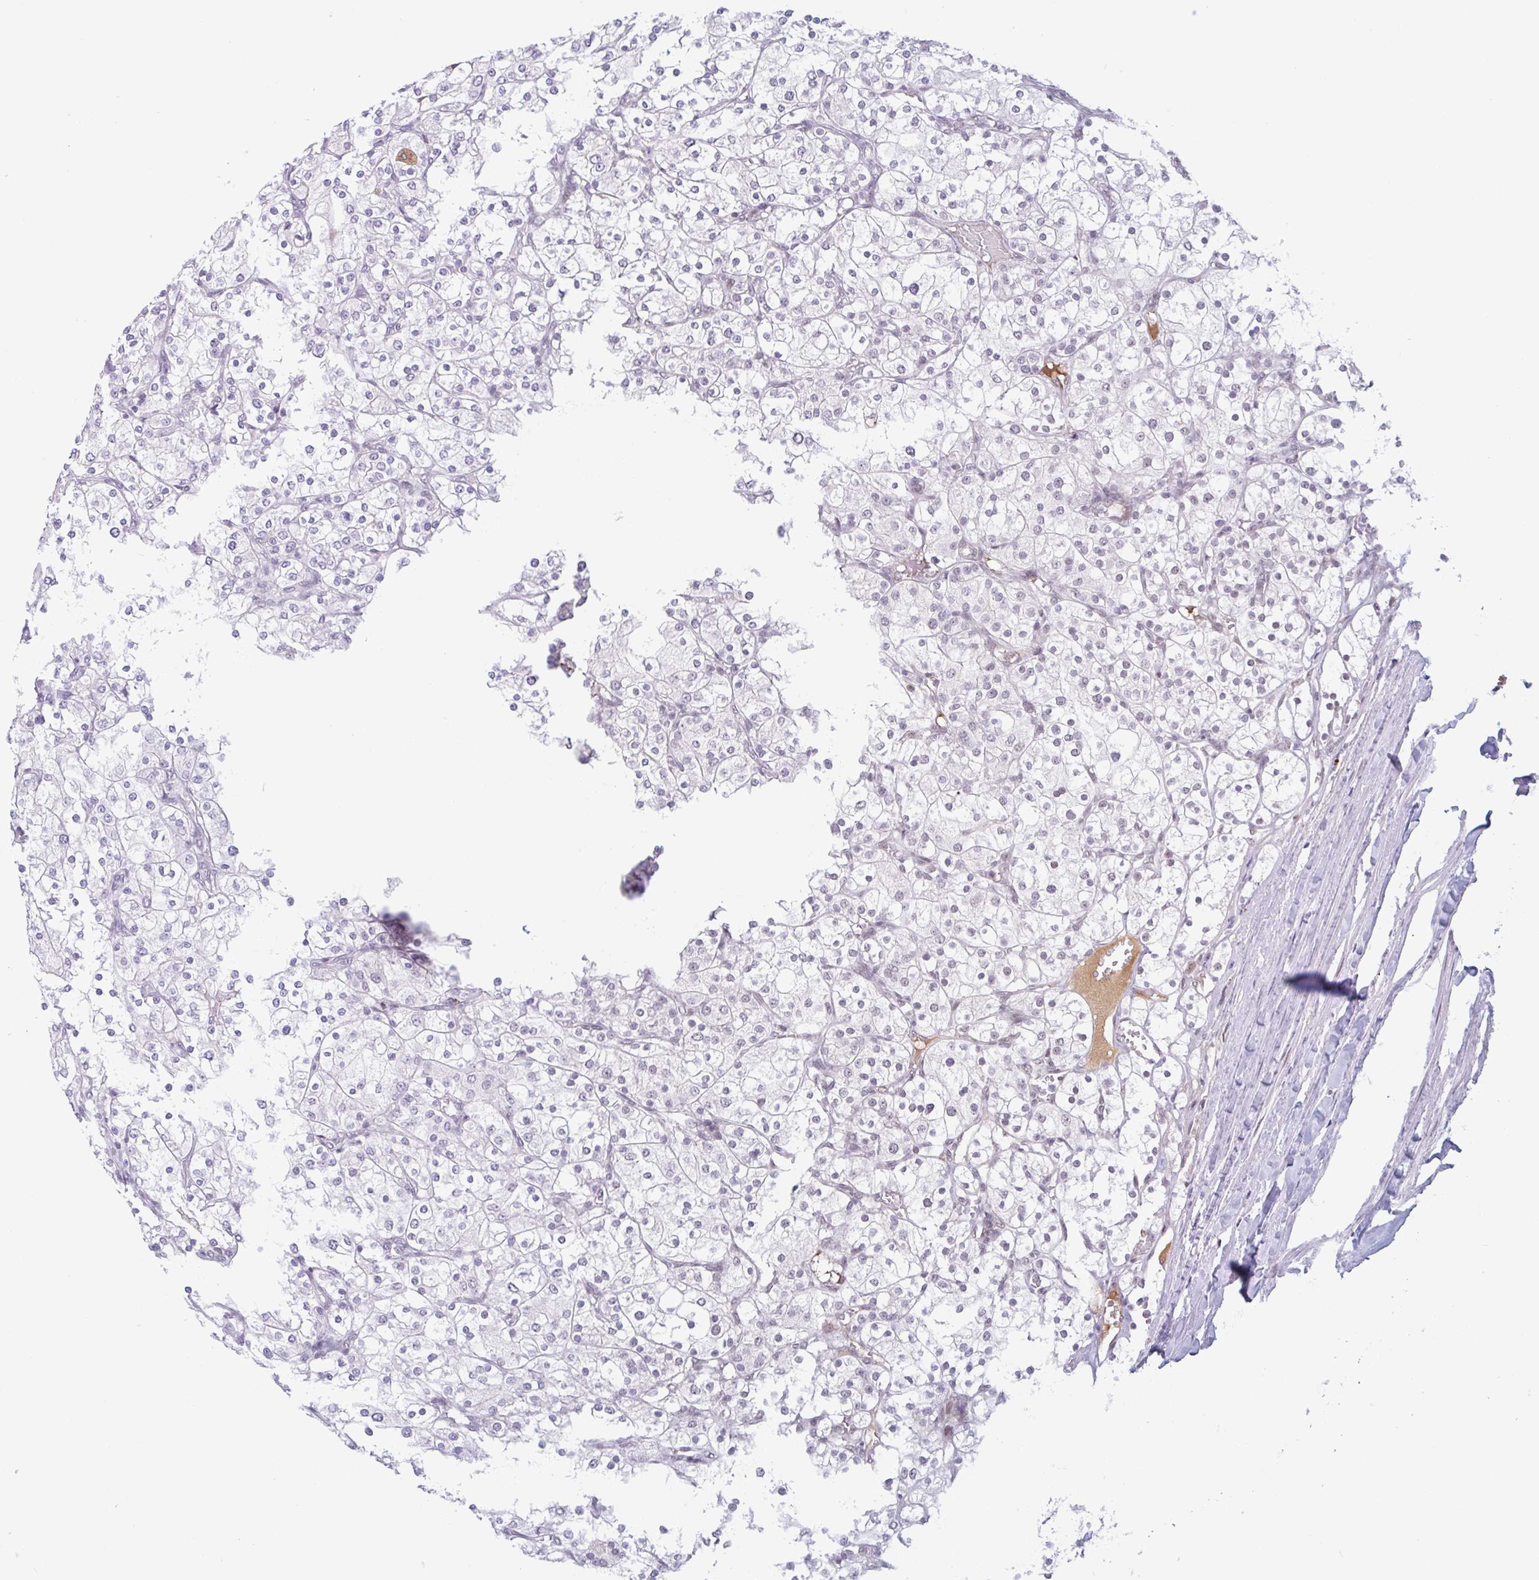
{"staining": {"intensity": "negative", "quantity": "none", "location": "none"}, "tissue": "renal cancer", "cell_type": "Tumor cells", "image_type": "cancer", "snomed": [{"axis": "morphology", "description": "Adenocarcinoma, NOS"}, {"axis": "topography", "description": "Kidney"}], "caption": "Histopathology image shows no protein expression in tumor cells of renal cancer tissue. The staining is performed using DAB brown chromogen with nuclei counter-stained in using hematoxylin.", "gene": "PLG", "patient": {"sex": "male", "age": 80}}